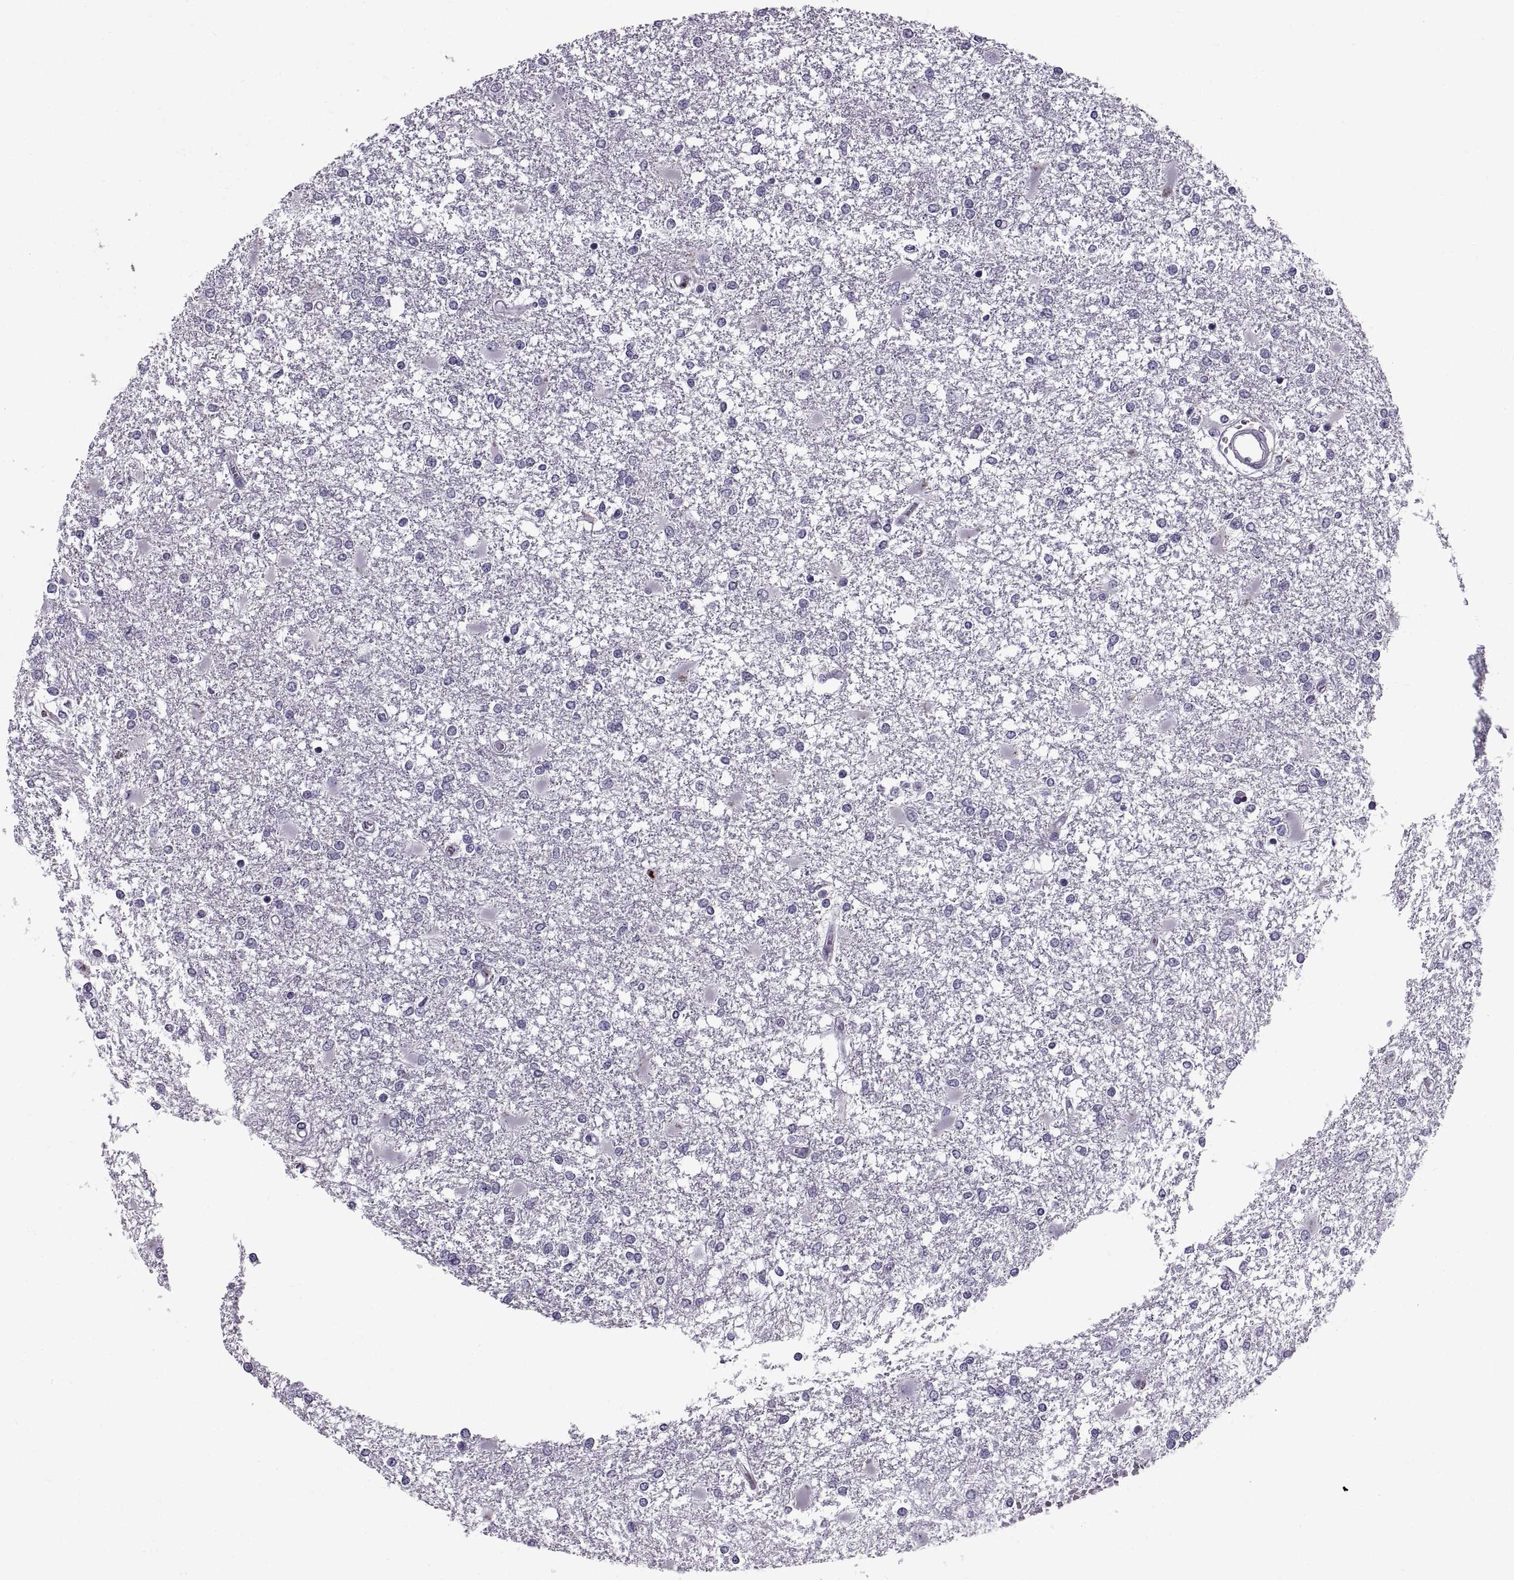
{"staining": {"intensity": "negative", "quantity": "none", "location": "none"}, "tissue": "glioma", "cell_type": "Tumor cells", "image_type": "cancer", "snomed": [{"axis": "morphology", "description": "Glioma, malignant, High grade"}, {"axis": "topography", "description": "Cerebral cortex"}], "caption": "Malignant high-grade glioma was stained to show a protein in brown. There is no significant expression in tumor cells. (DAB (3,3'-diaminobenzidine) IHC visualized using brightfield microscopy, high magnification).", "gene": "CALCR", "patient": {"sex": "male", "age": 79}}